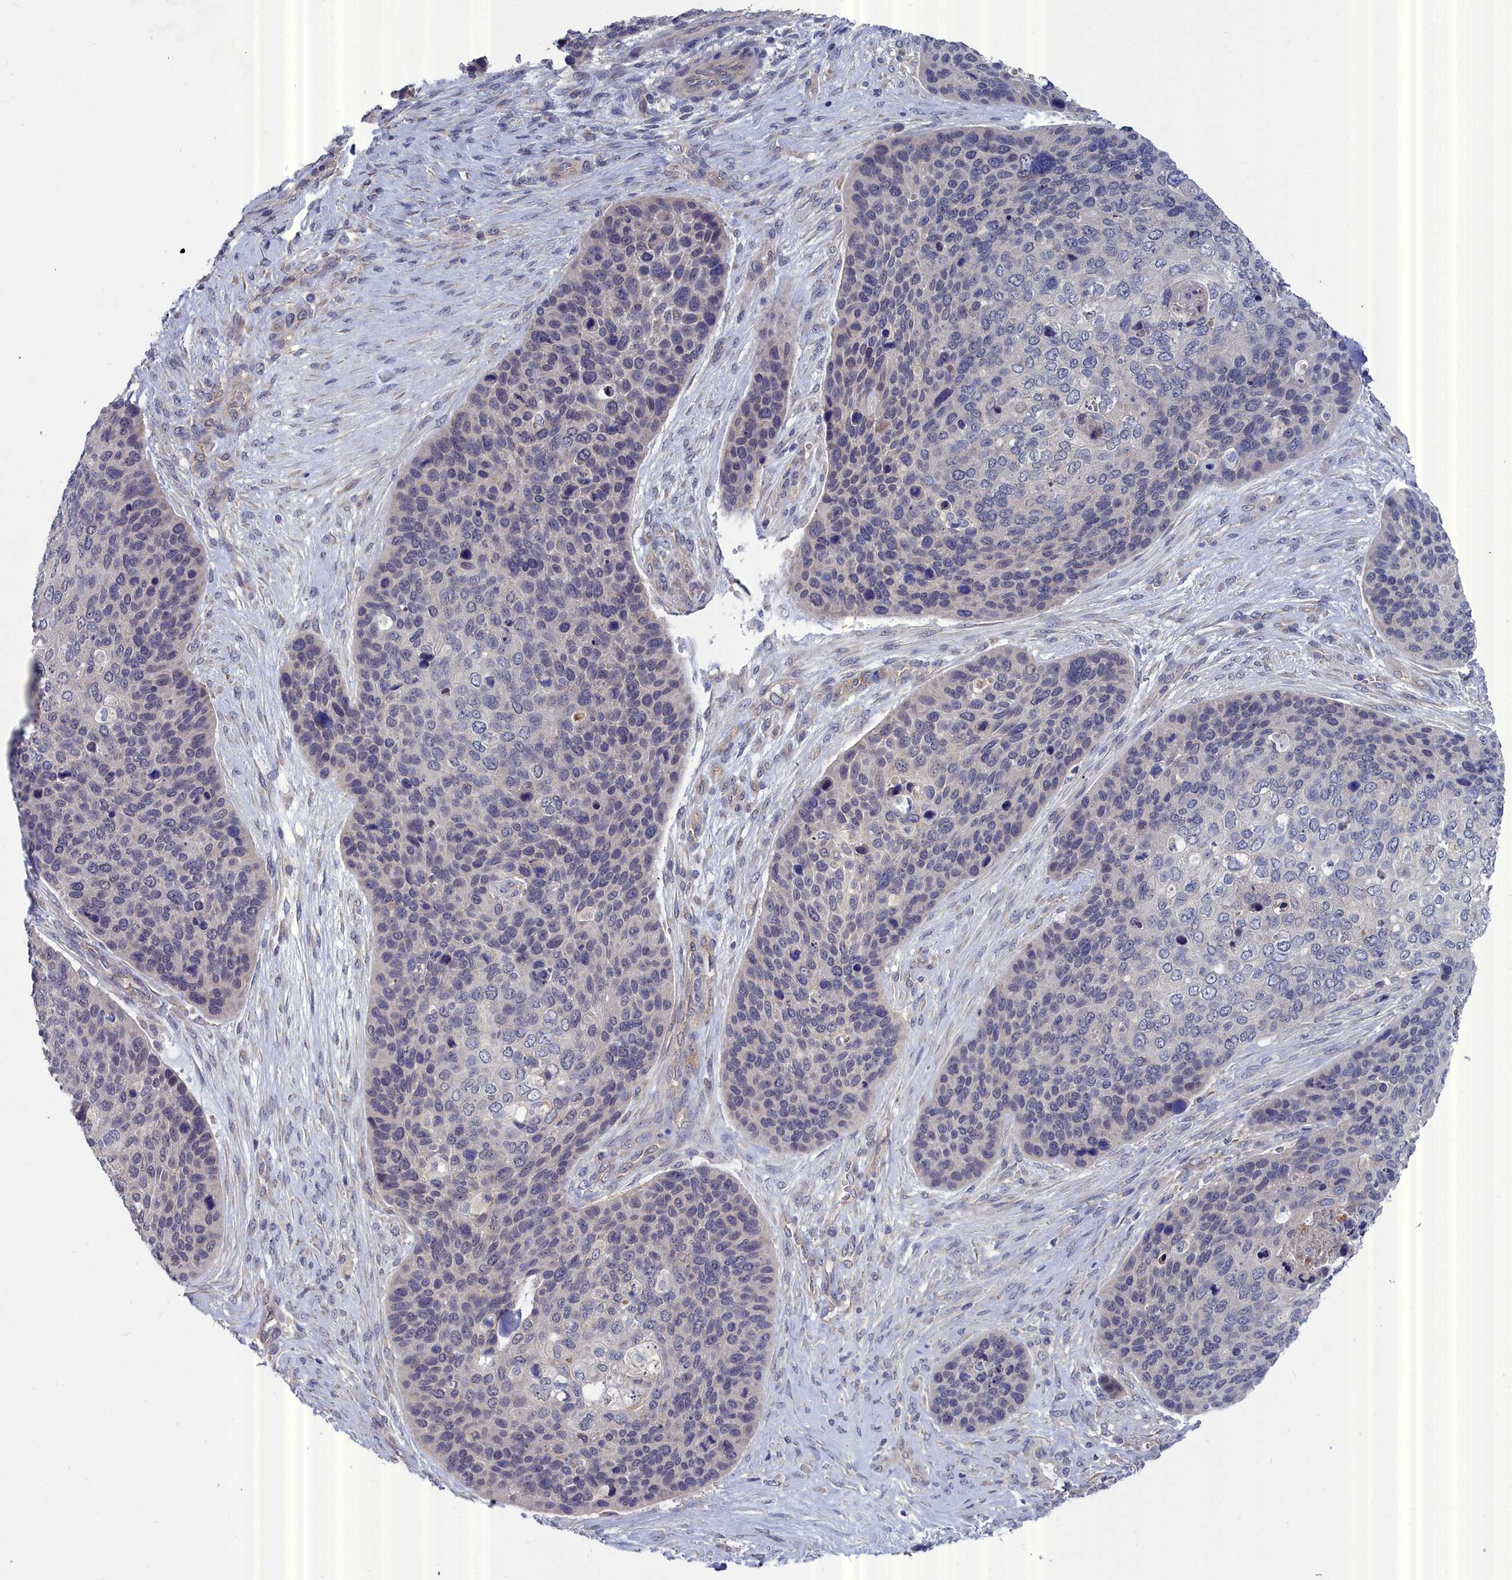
{"staining": {"intensity": "negative", "quantity": "none", "location": "none"}, "tissue": "skin cancer", "cell_type": "Tumor cells", "image_type": "cancer", "snomed": [{"axis": "morphology", "description": "Basal cell carcinoma"}, {"axis": "topography", "description": "Skin"}], "caption": "There is no significant staining in tumor cells of skin cancer (basal cell carcinoma).", "gene": "RDX", "patient": {"sex": "female", "age": 74}}